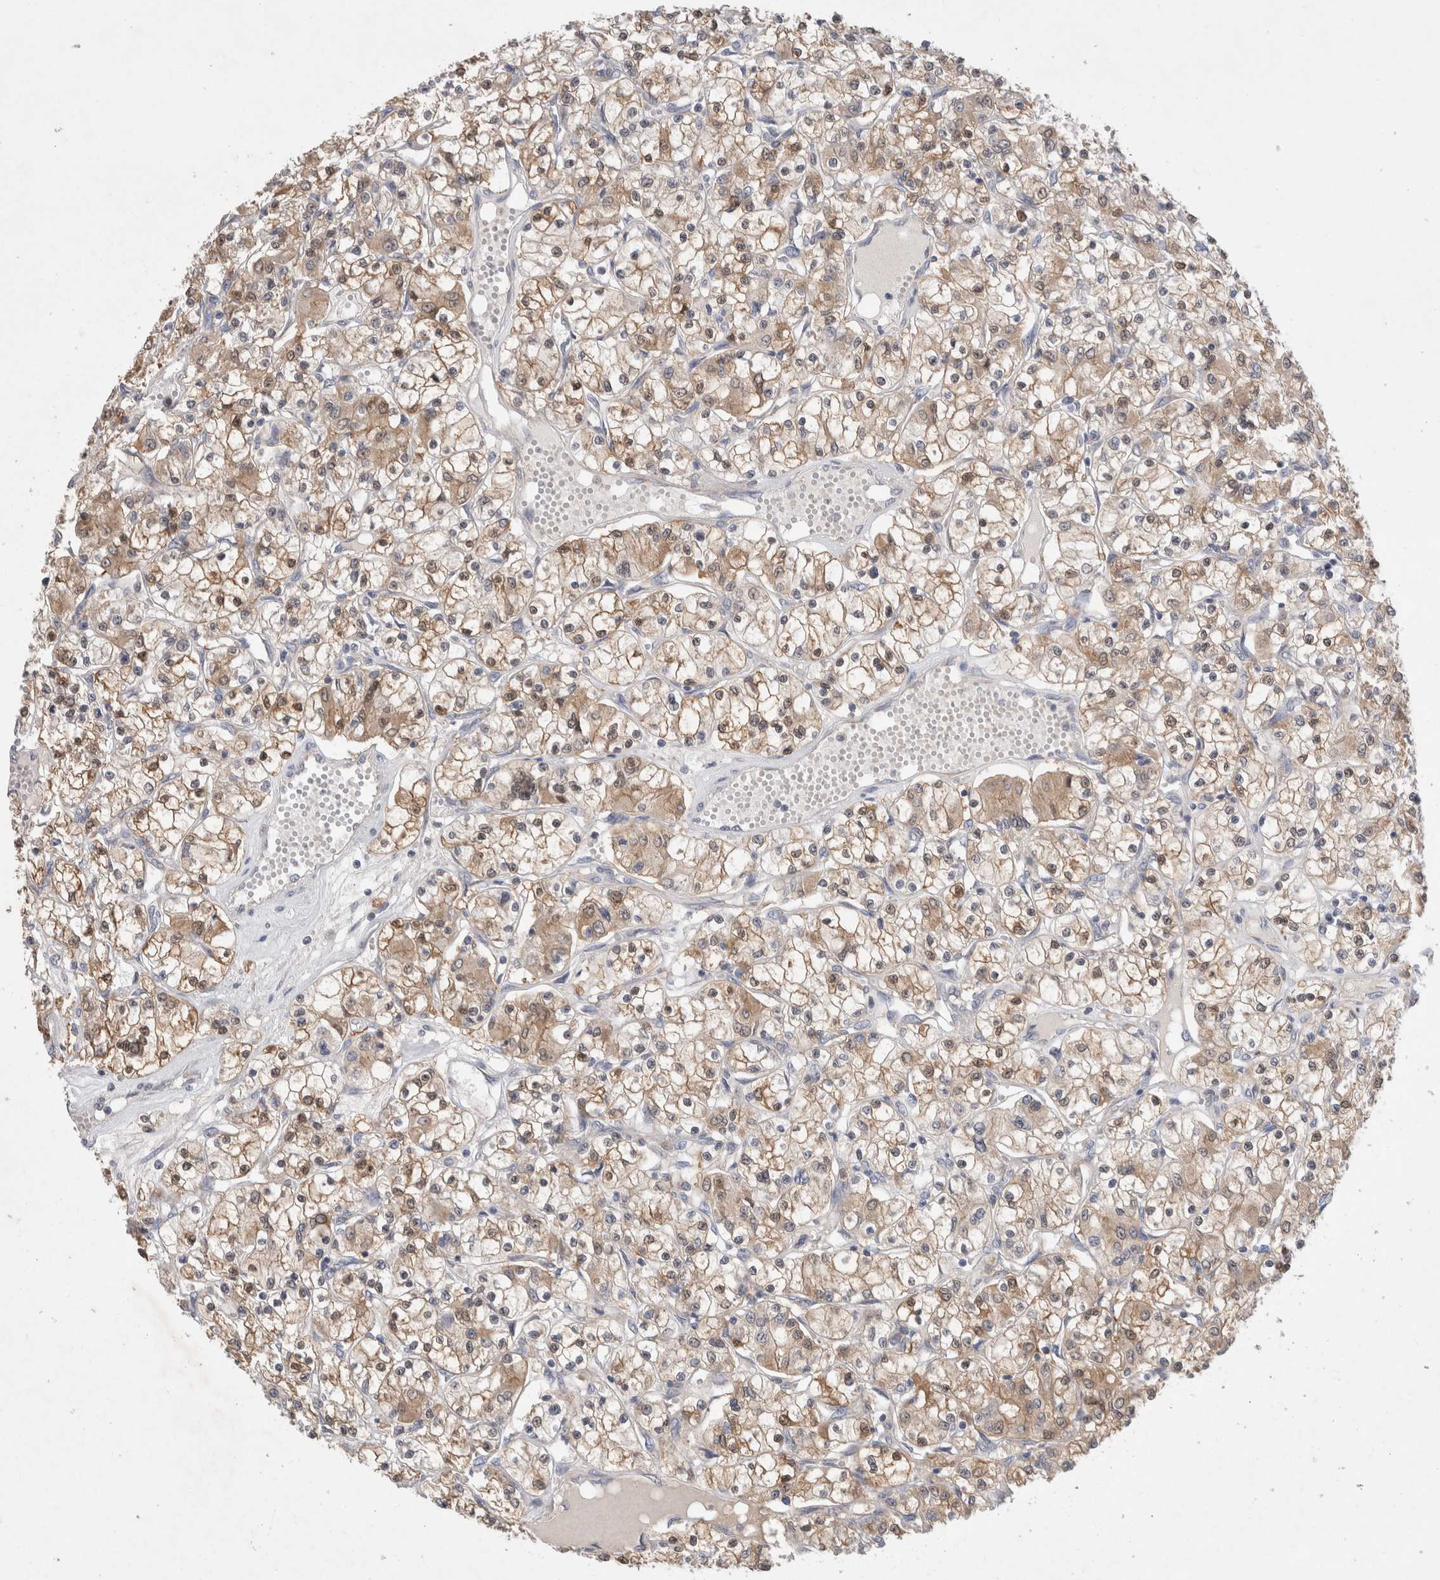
{"staining": {"intensity": "moderate", "quantity": ">75%", "location": "cytoplasmic/membranous"}, "tissue": "renal cancer", "cell_type": "Tumor cells", "image_type": "cancer", "snomed": [{"axis": "morphology", "description": "Adenocarcinoma, NOS"}, {"axis": "topography", "description": "Kidney"}], "caption": "High-magnification brightfield microscopy of adenocarcinoma (renal) stained with DAB (3,3'-diaminobenzidine) (brown) and counterstained with hematoxylin (blue). tumor cells exhibit moderate cytoplasmic/membranous expression is seen in approximately>75% of cells. Ihc stains the protein in brown and the nuclei are stained blue.", "gene": "IFT74", "patient": {"sex": "female", "age": 59}}